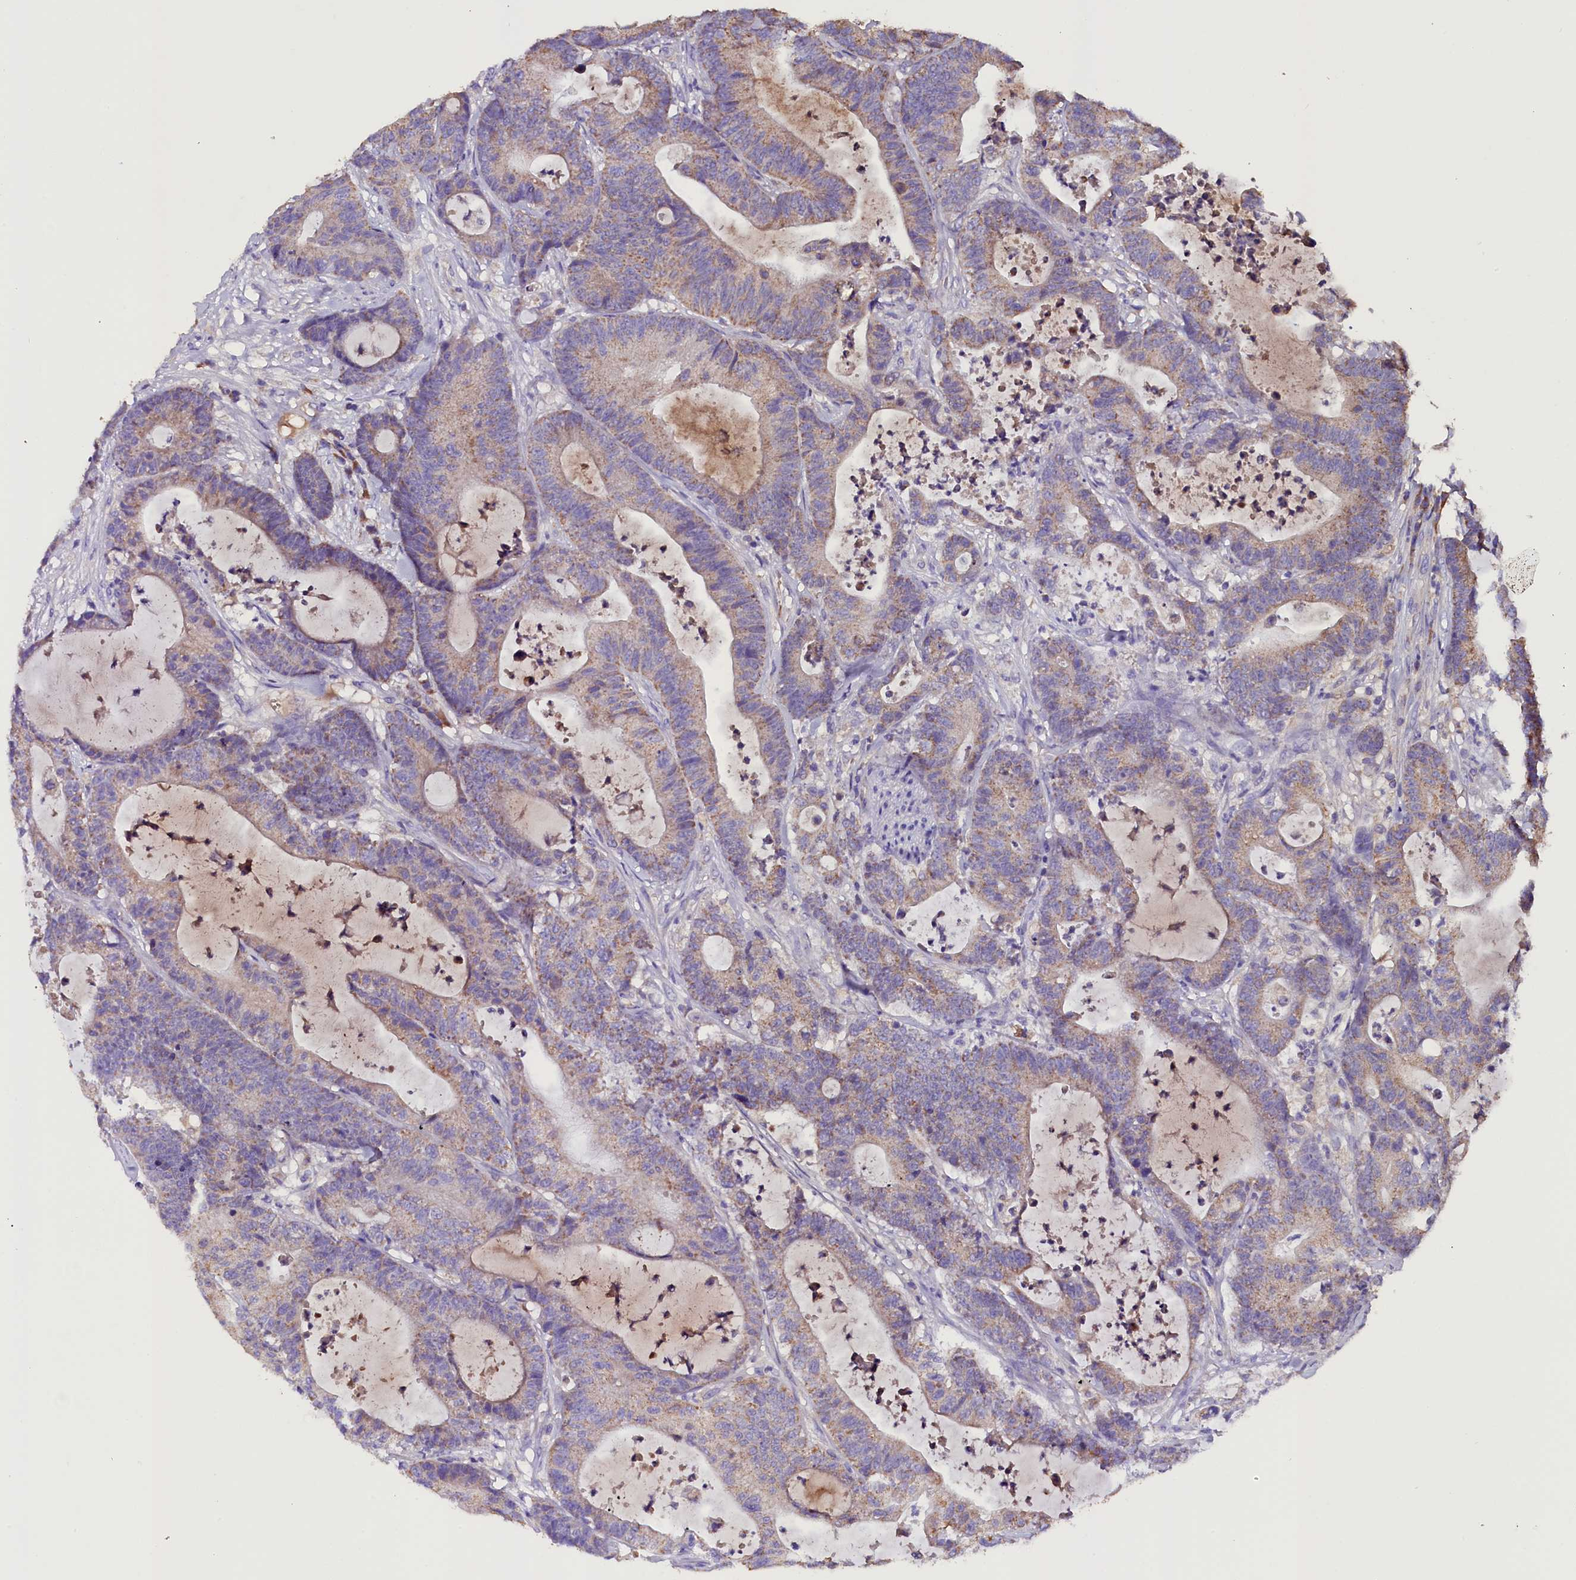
{"staining": {"intensity": "weak", "quantity": ">75%", "location": "cytoplasmic/membranous"}, "tissue": "colorectal cancer", "cell_type": "Tumor cells", "image_type": "cancer", "snomed": [{"axis": "morphology", "description": "Adenocarcinoma, NOS"}, {"axis": "topography", "description": "Colon"}], "caption": "A low amount of weak cytoplasmic/membranous staining is seen in approximately >75% of tumor cells in colorectal cancer tissue.", "gene": "SIX5", "patient": {"sex": "female", "age": 84}}